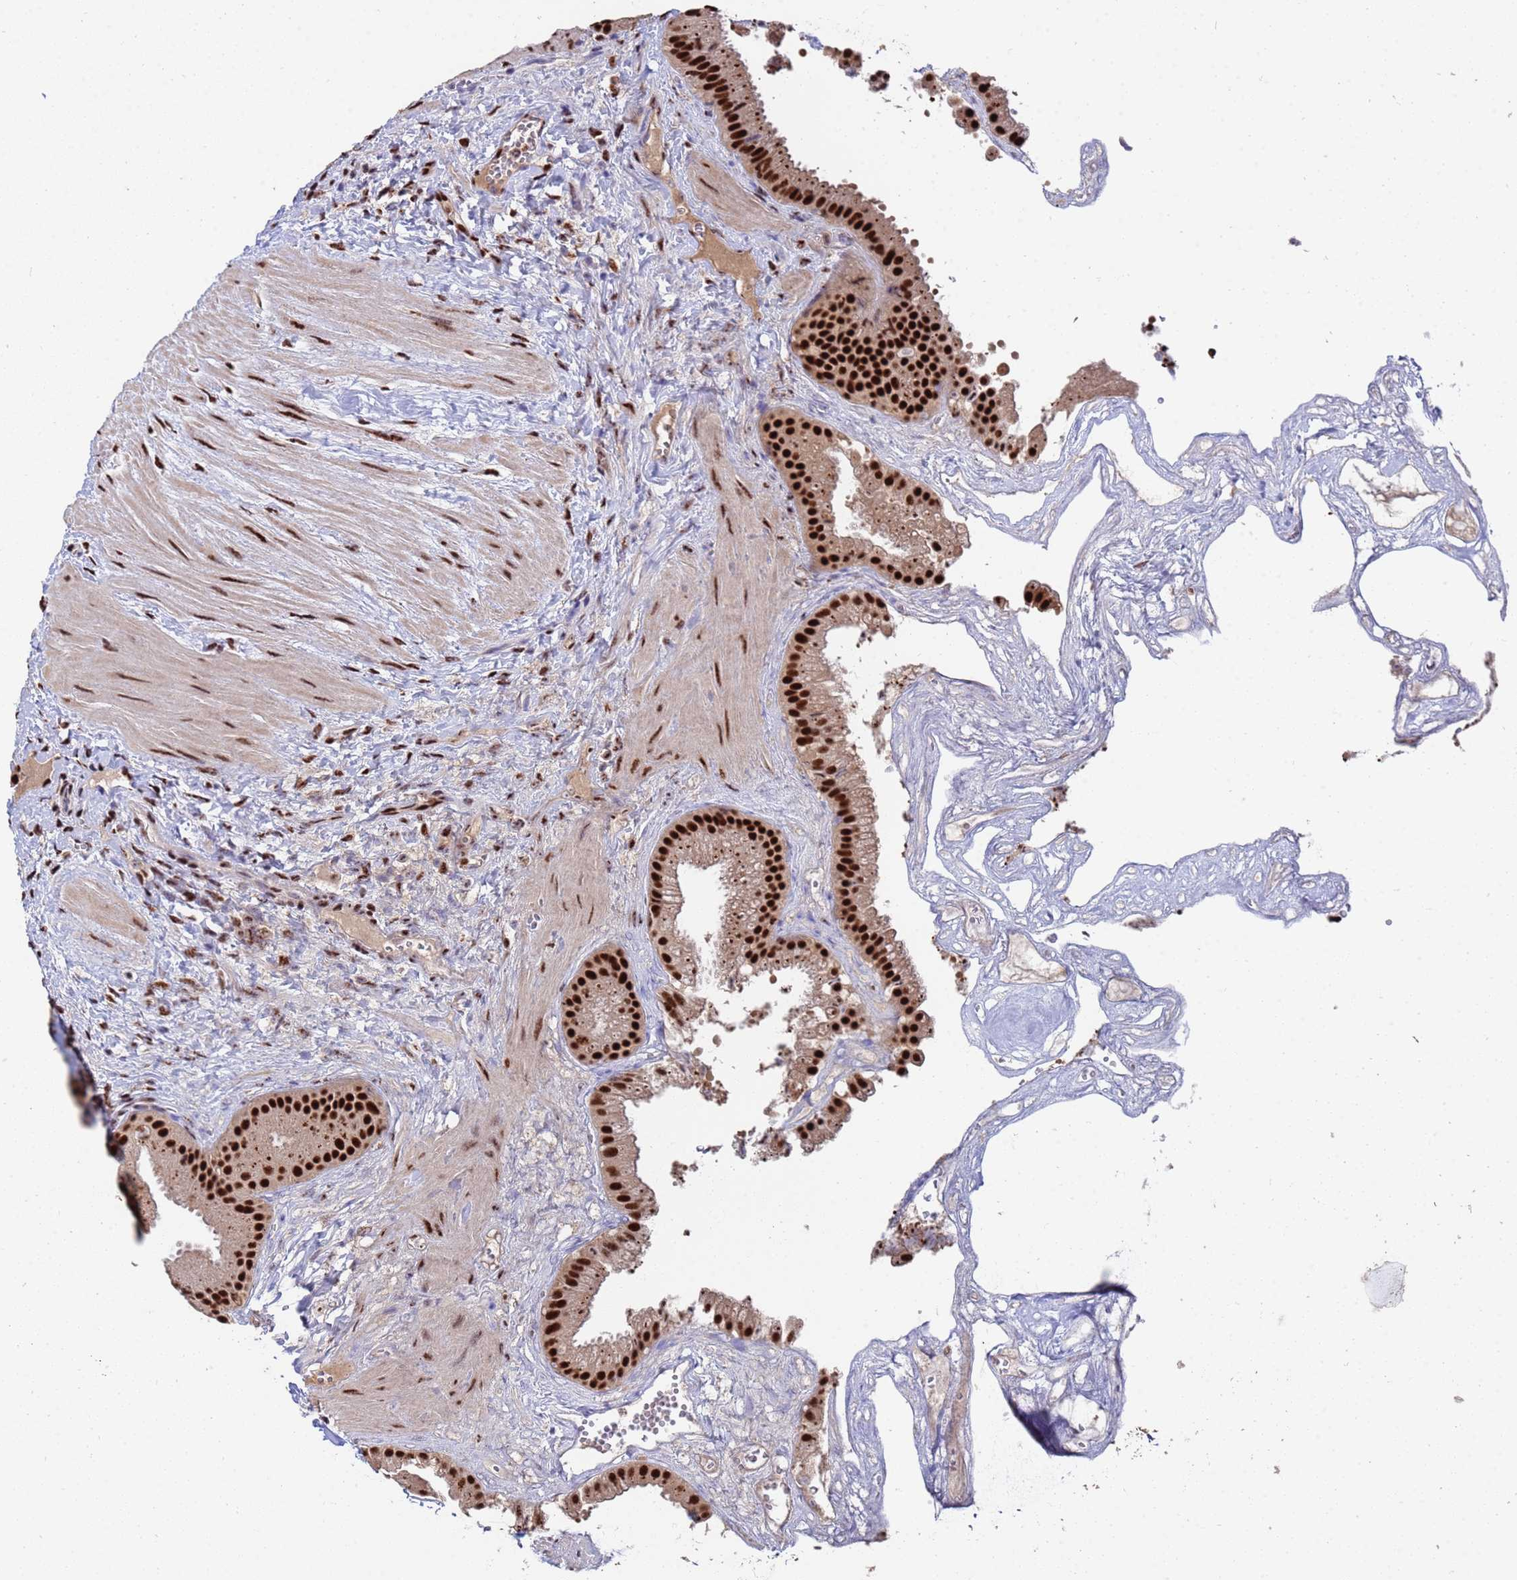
{"staining": {"intensity": "strong", "quantity": ">75%", "location": "cytoplasmic/membranous,nuclear"}, "tissue": "gallbladder", "cell_type": "Glandular cells", "image_type": "normal", "snomed": [{"axis": "morphology", "description": "Normal tissue, NOS"}, {"axis": "topography", "description": "Gallbladder"}], "caption": "Protein positivity by immunohistochemistry displays strong cytoplasmic/membranous,nuclear staining in about >75% of glandular cells in normal gallbladder. Using DAB (brown) and hematoxylin (blue) stains, captured at high magnification using brightfield microscopy.", "gene": "SF3B2", "patient": {"sex": "male", "age": 55}}